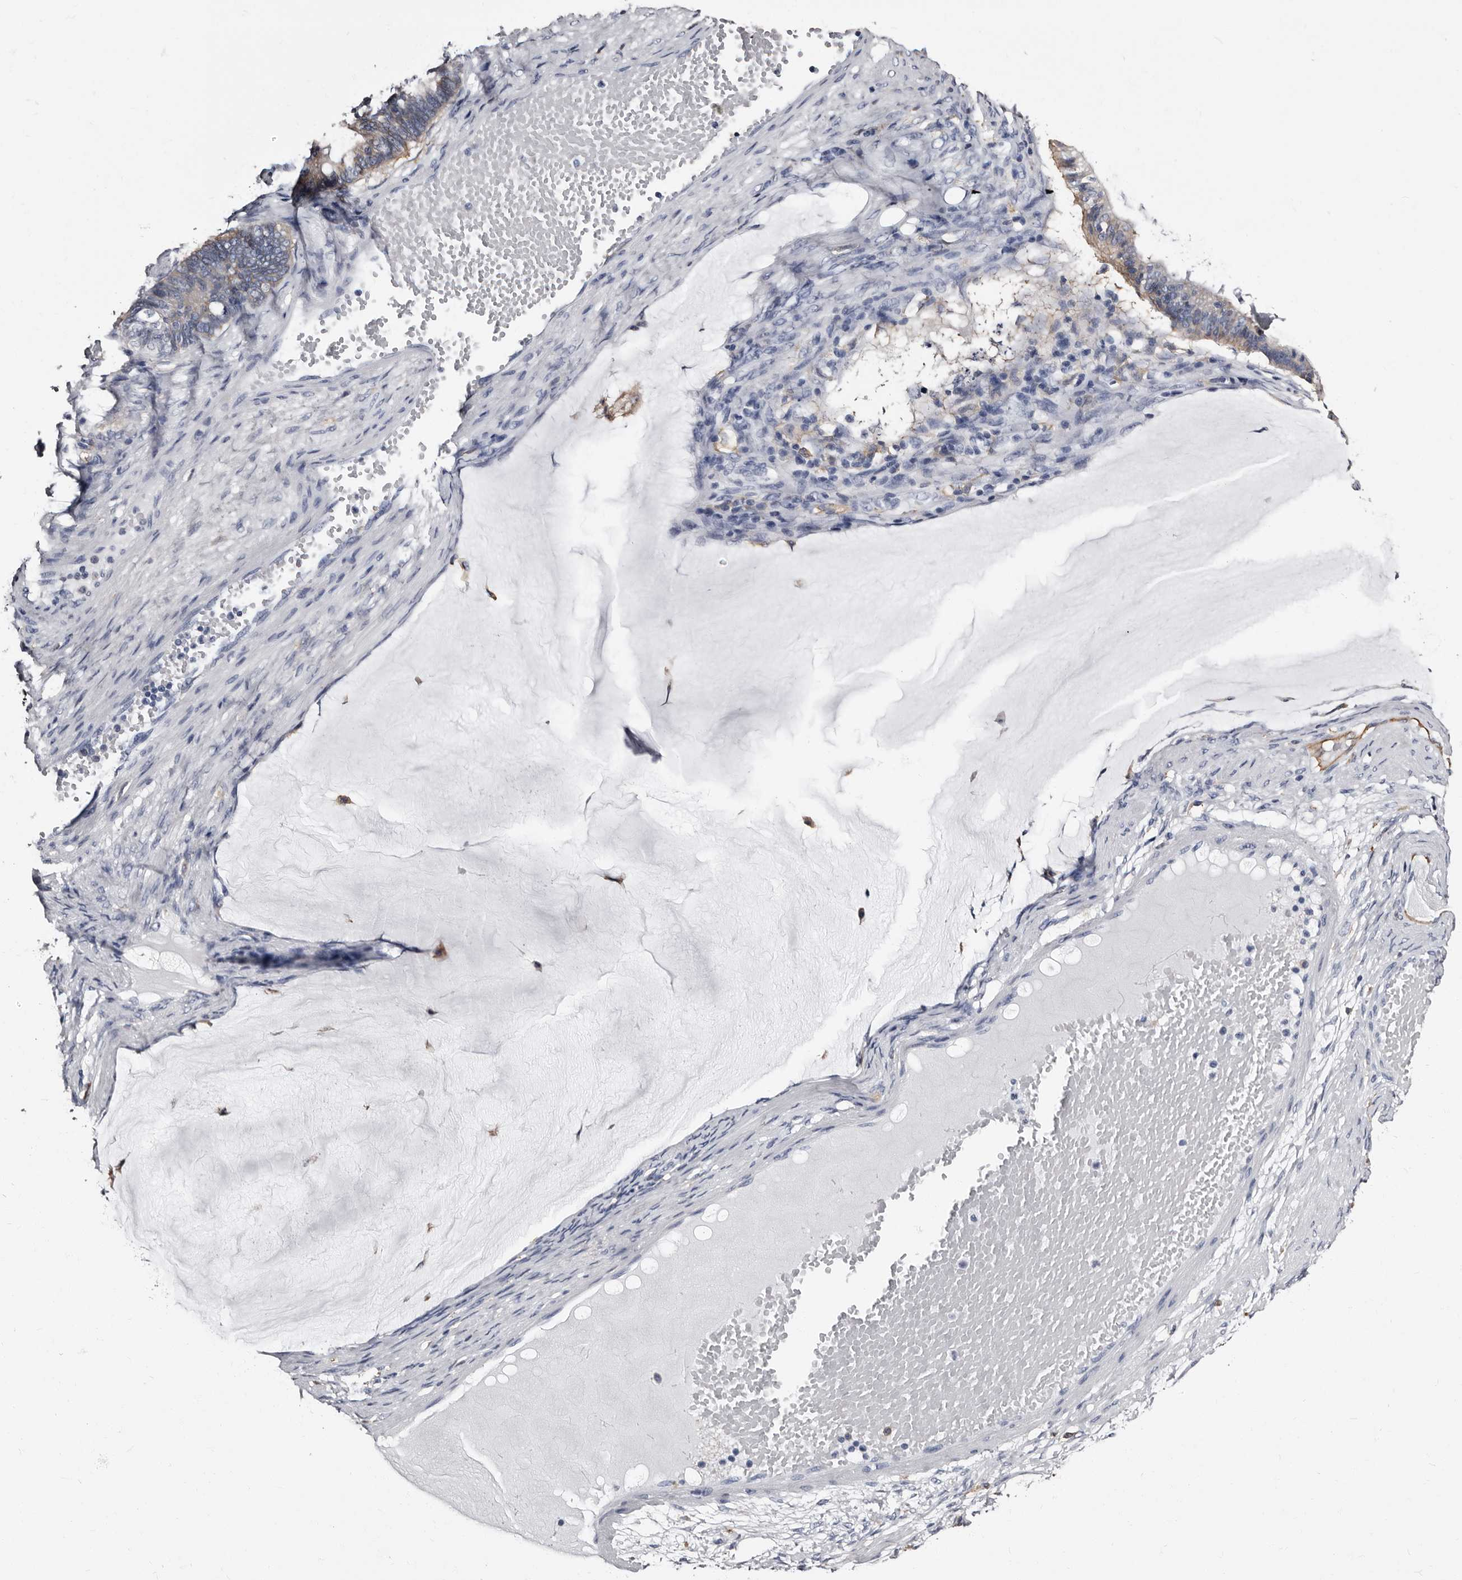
{"staining": {"intensity": "weak", "quantity": "<25%", "location": "cytoplasmic/membranous"}, "tissue": "ovarian cancer", "cell_type": "Tumor cells", "image_type": "cancer", "snomed": [{"axis": "morphology", "description": "Cystadenocarcinoma, mucinous, NOS"}, {"axis": "topography", "description": "Ovary"}], "caption": "A photomicrograph of mucinous cystadenocarcinoma (ovarian) stained for a protein demonstrates no brown staining in tumor cells.", "gene": "EPB41L3", "patient": {"sex": "female", "age": 61}}